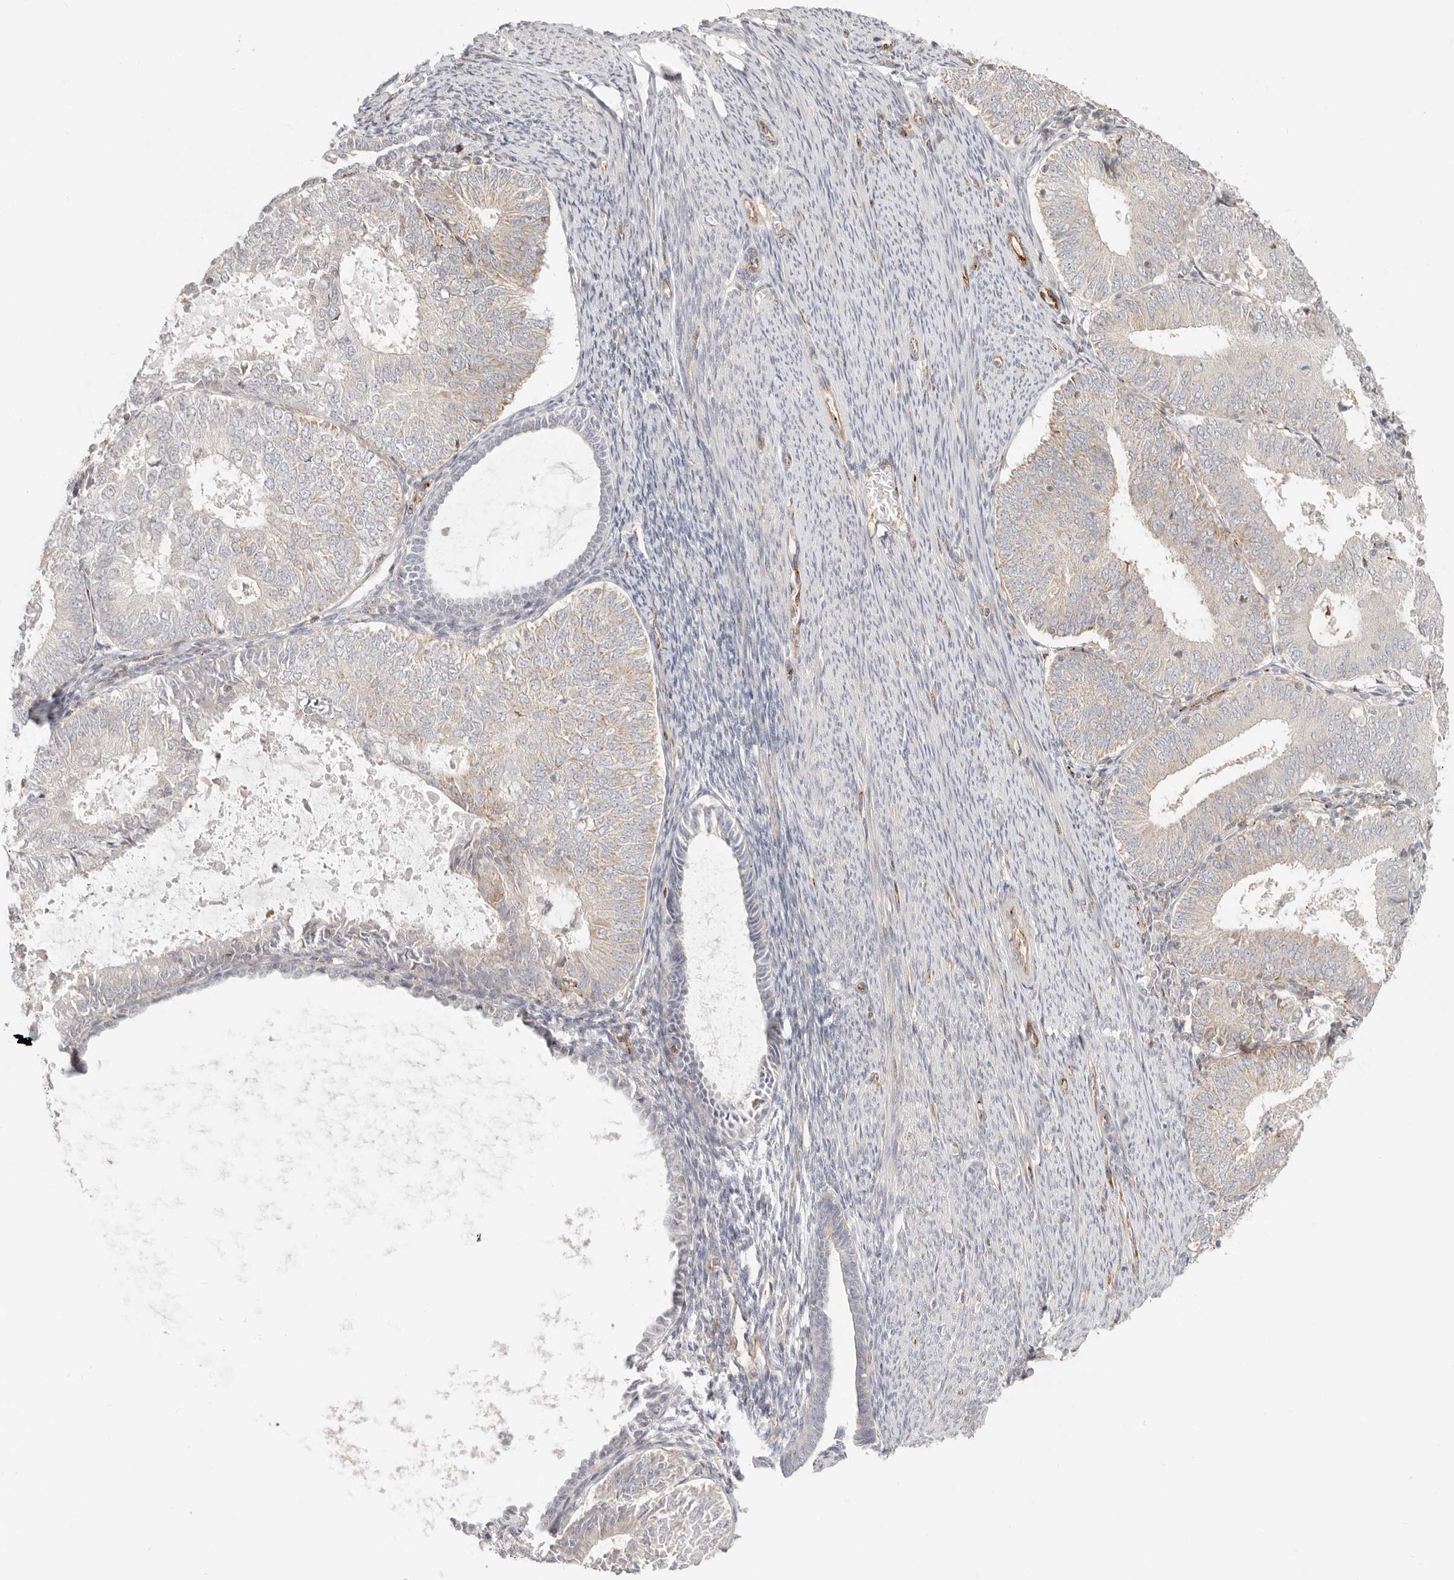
{"staining": {"intensity": "weak", "quantity": "<25%", "location": "cytoplasmic/membranous"}, "tissue": "endometrial cancer", "cell_type": "Tumor cells", "image_type": "cancer", "snomed": [{"axis": "morphology", "description": "Adenocarcinoma, NOS"}, {"axis": "topography", "description": "Endometrium"}], "caption": "IHC photomicrograph of endometrial cancer stained for a protein (brown), which reveals no expression in tumor cells.", "gene": "SASS6", "patient": {"sex": "female", "age": 57}}